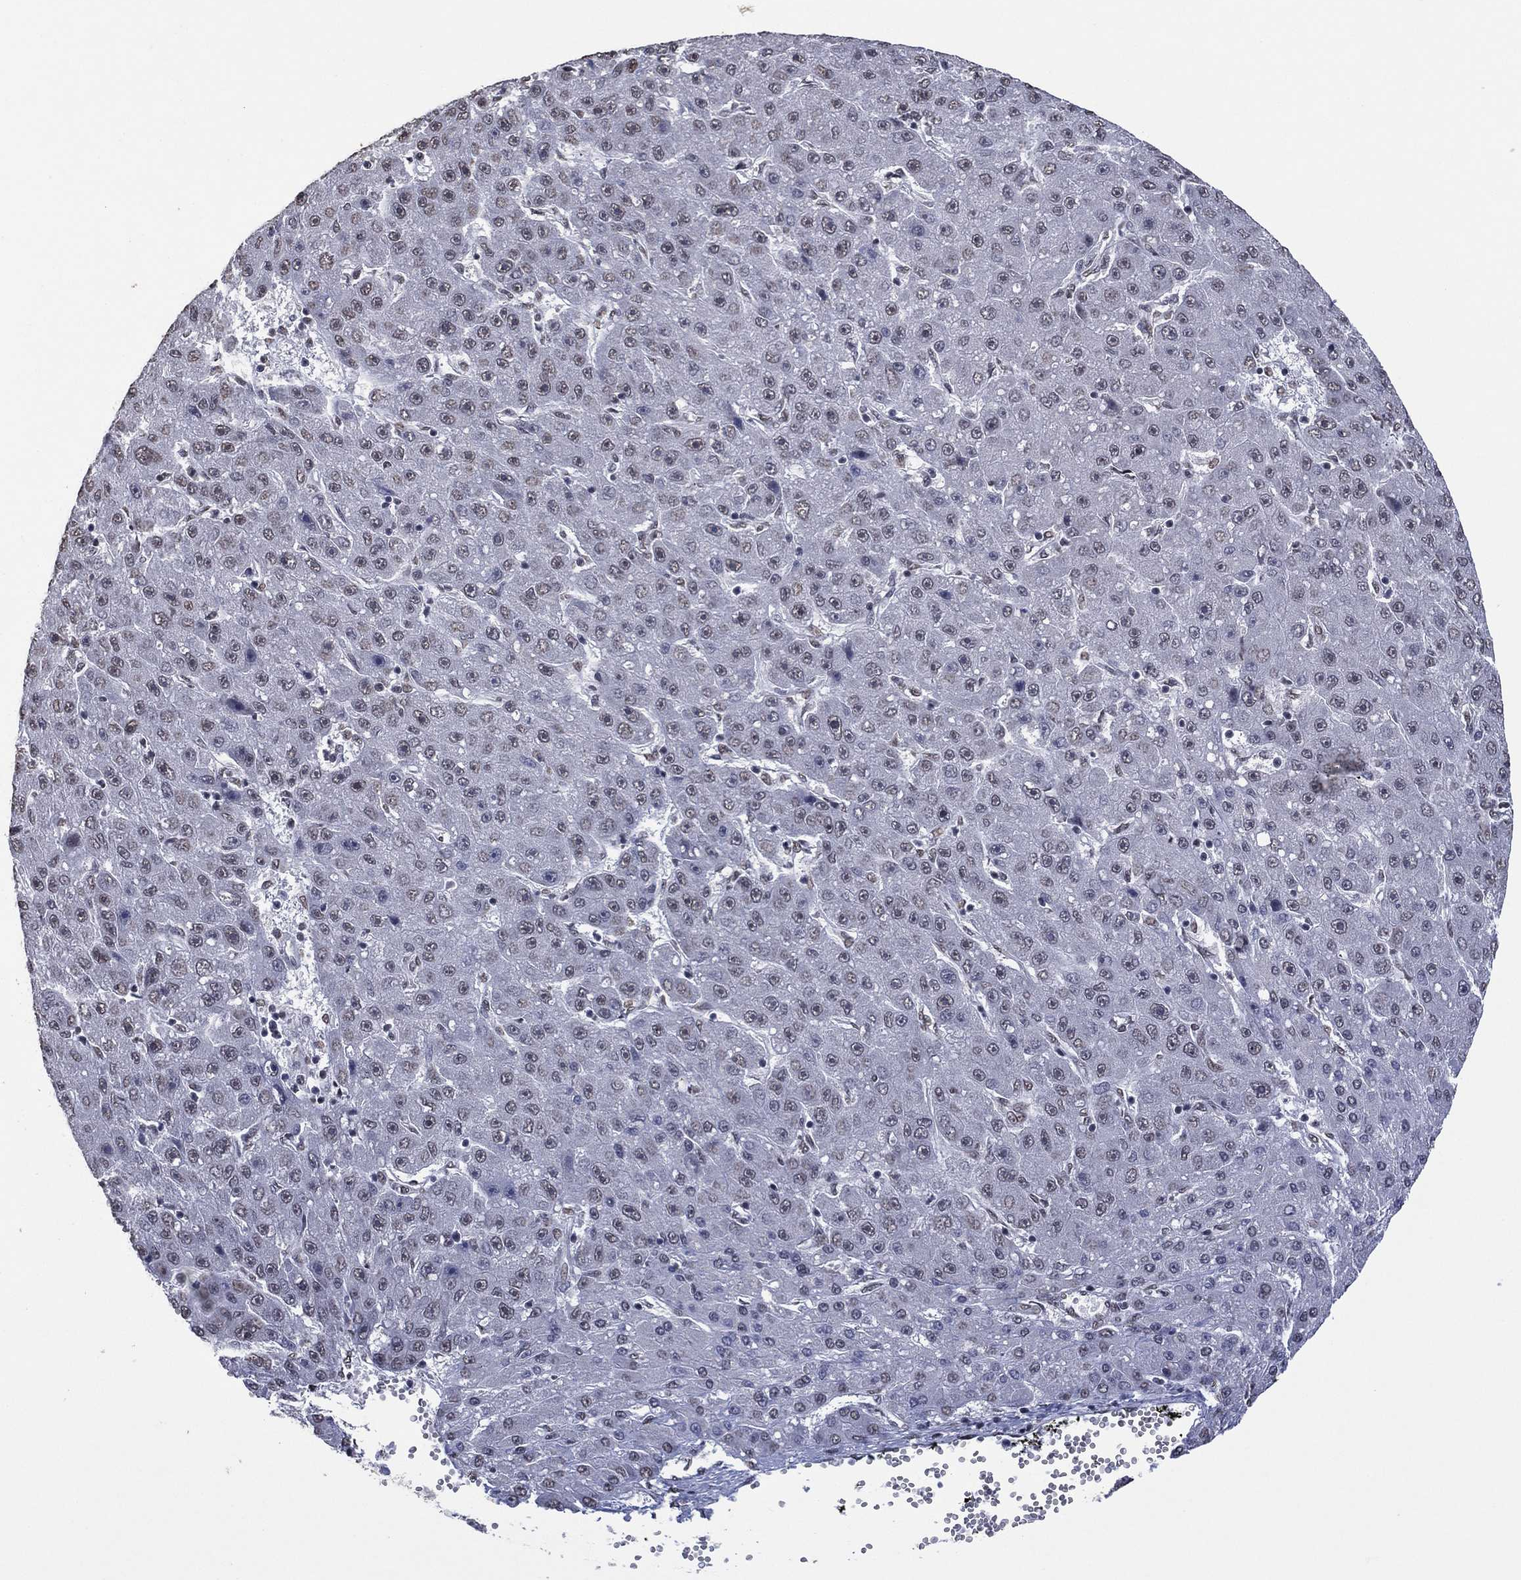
{"staining": {"intensity": "negative", "quantity": "none", "location": "none"}, "tissue": "liver cancer", "cell_type": "Tumor cells", "image_type": "cancer", "snomed": [{"axis": "morphology", "description": "Carcinoma, Hepatocellular, NOS"}, {"axis": "topography", "description": "Liver"}], "caption": "Immunohistochemistry (IHC) histopathology image of neoplastic tissue: human hepatocellular carcinoma (liver) stained with DAB shows no significant protein staining in tumor cells.", "gene": "EHMT1", "patient": {"sex": "male", "age": 67}}